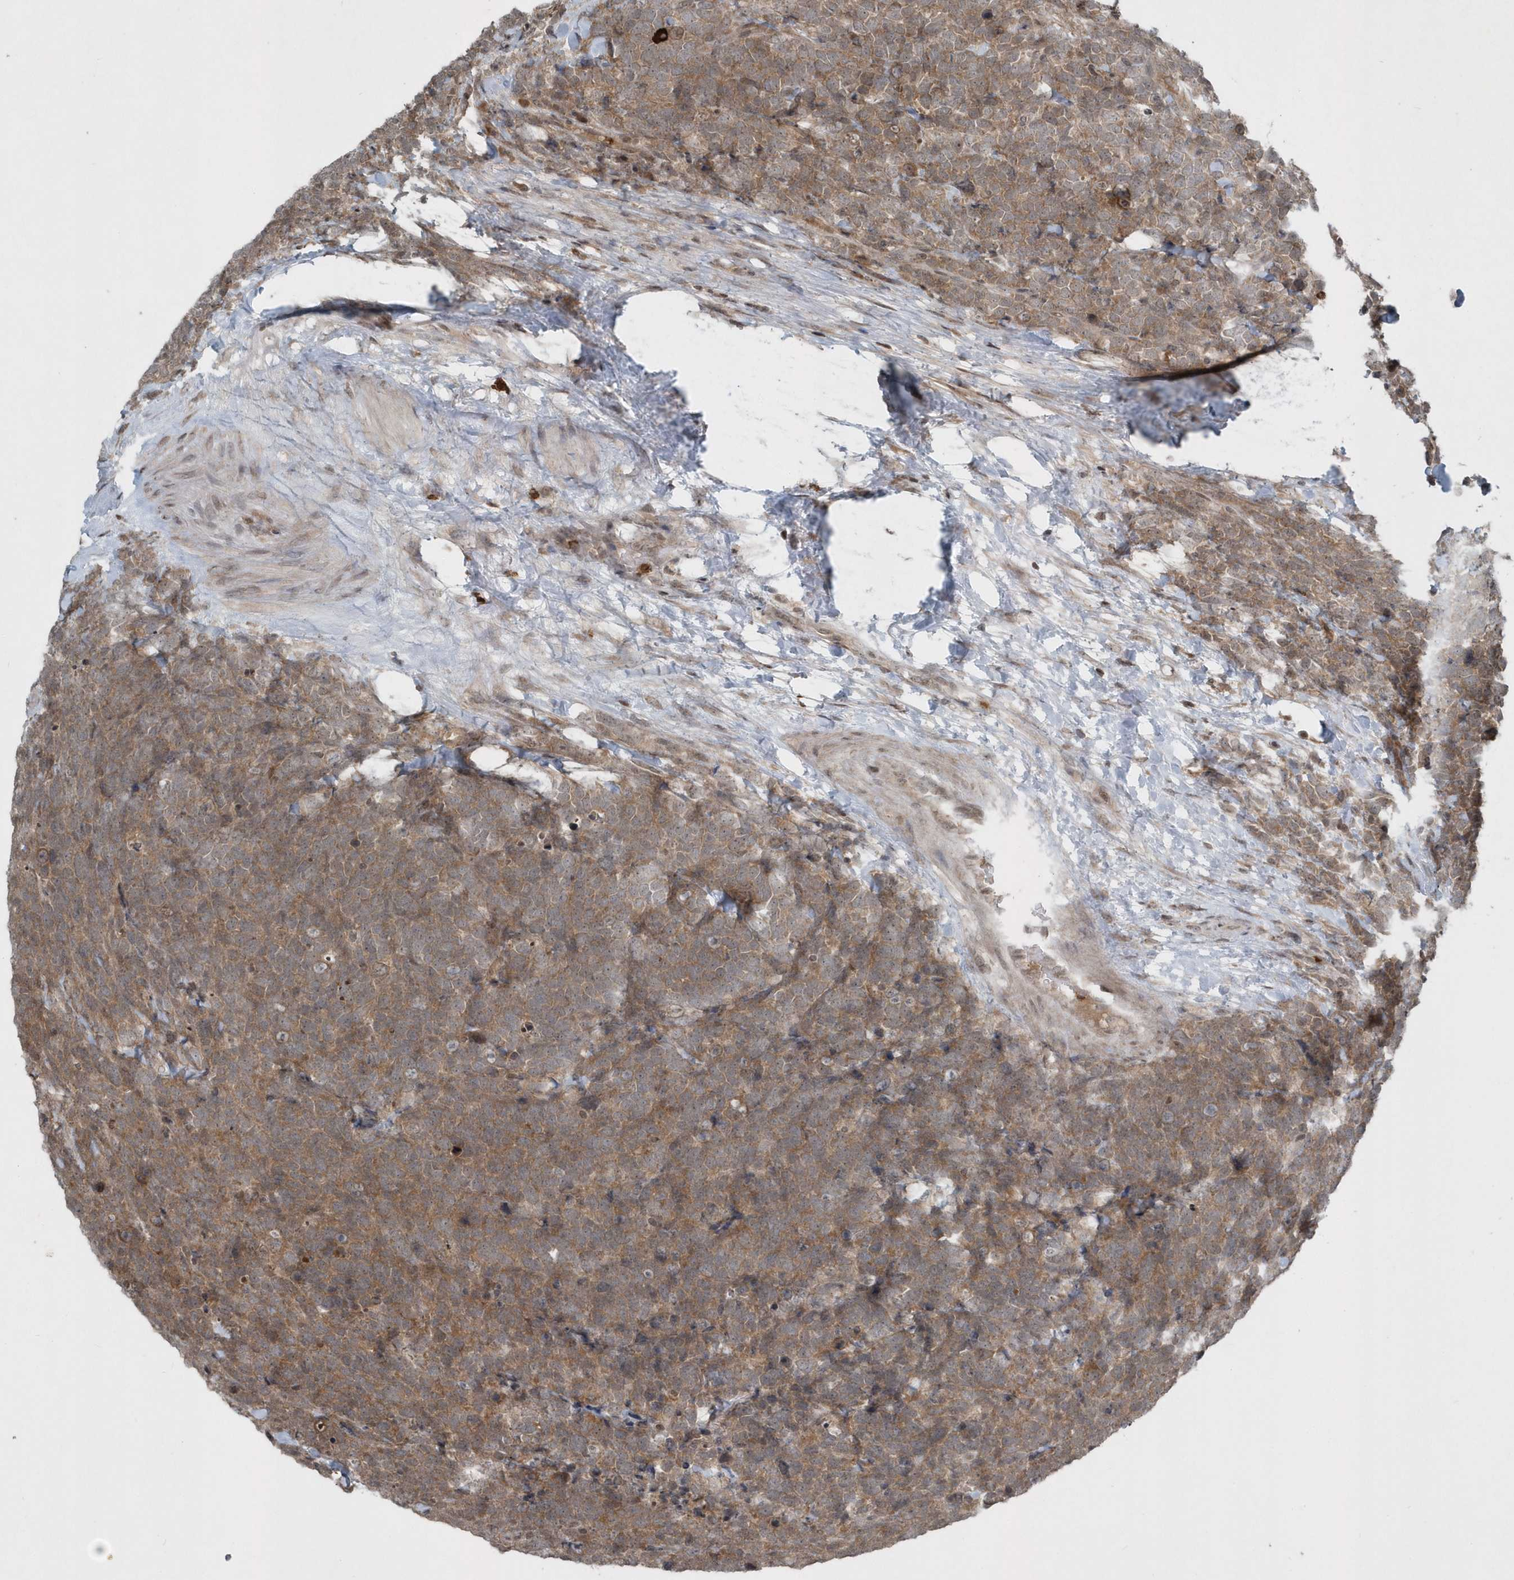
{"staining": {"intensity": "moderate", "quantity": ">75%", "location": "cytoplasmic/membranous"}, "tissue": "urothelial cancer", "cell_type": "Tumor cells", "image_type": "cancer", "snomed": [{"axis": "morphology", "description": "Urothelial carcinoma, High grade"}, {"axis": "topography", "description": "Urinary bladder"}], "caption": "An immunohistochemistry image of tumor tissue is shown. Protein staining in brown labels moderate cytoplasmic/membranous positivity in urothelial cancer within tumor cells. Immunohistochemistry (ihc) stains the protein of interest in brown and the nuclei are stained blue.", "gene": "EIF2B1", "patient": {"sex": "female", "age": 82}}